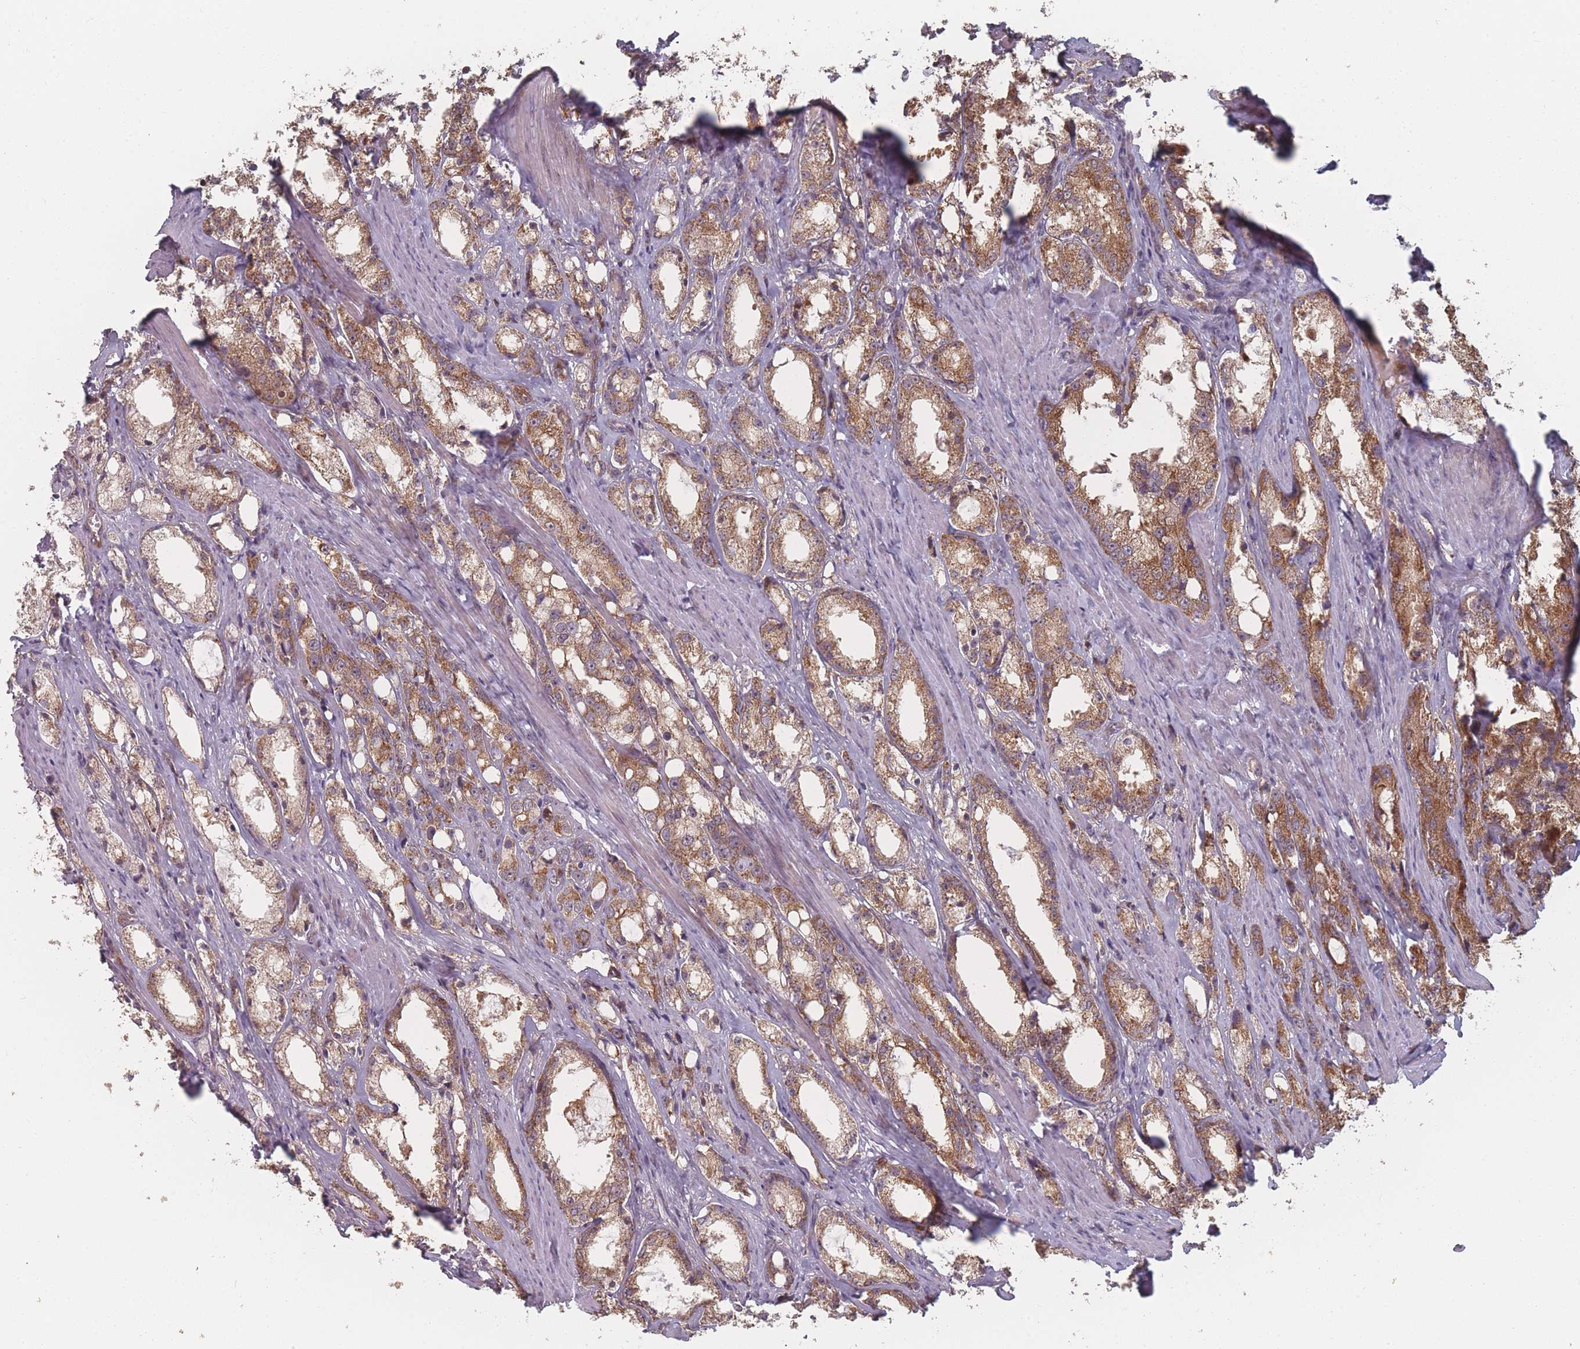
{"staining": {"intensity": "moderate", "quantity": ">75%", "location": "cytoplasmic/membranous"}, "tissue": "prostate cancer", "cell_type": "Tumor cells", "image_type": "cancer", "snomed": [{"axis": "morphology", "description": "Adenocarcinoma, High grade"}, {"axis": "topography", "description": "Prostate"}], "caption": "Immunohistochemistry (DAB (3,3'-diaminobenzidine)) staining of human high-grade adenocarcinoma (prostate) reveals moderate cytoplasmic/membranous protein expression in about >75% of tumor cells.", "gene": "PSMB3", "patient": {"sex": "male", "age": 66}}